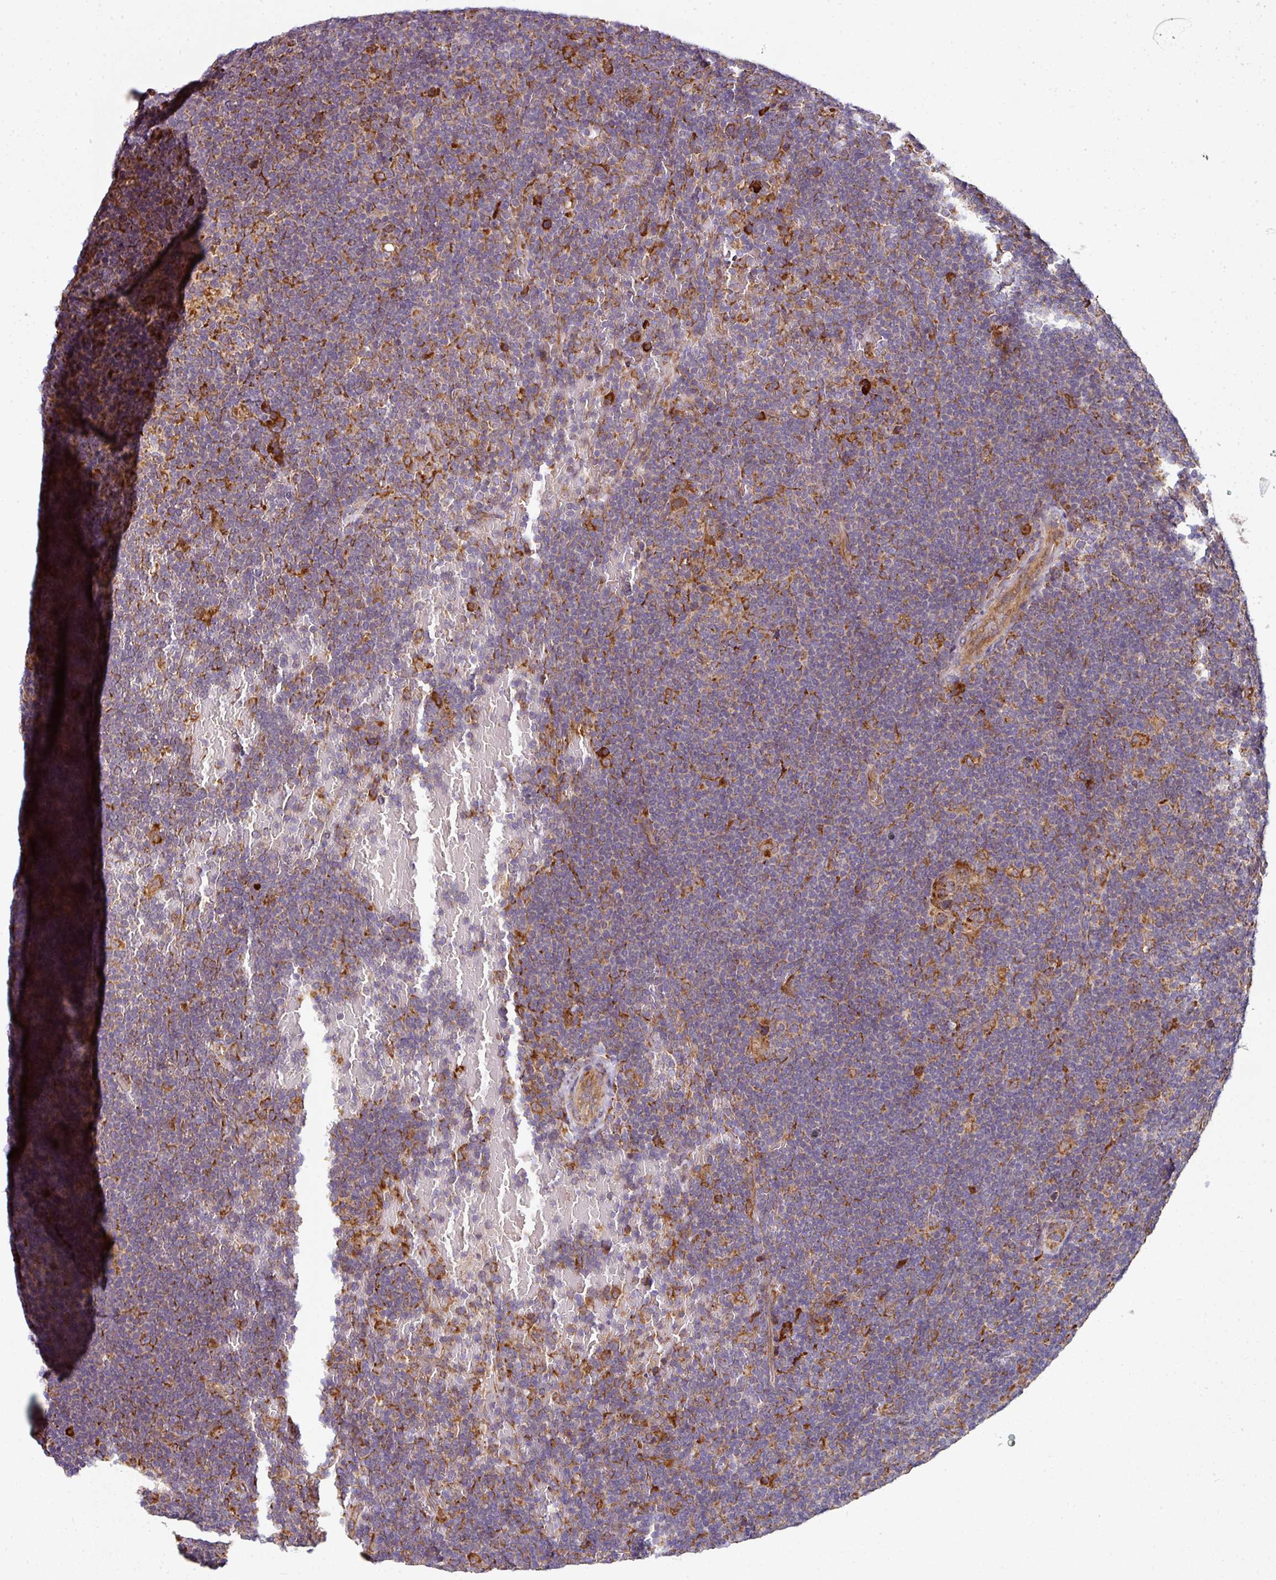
{"staining": {"intensity": "negative", "quantity": "none", "location": "none"}, "tissue": "lymphoma", "cell_type": "Tumor cells", "image_type": "cancer", "snomed": [{"axis": "morphology", "description": "Hodgkin's disease, NOS"}, {"axis": "topography", "description": "Lymph node"}], "caption": "Immunohistochemistry of human lymphoma demonstrates no expression in tumor cells.", "gene": "FAT4", "patient": {"sex": "female", "age": 57}}